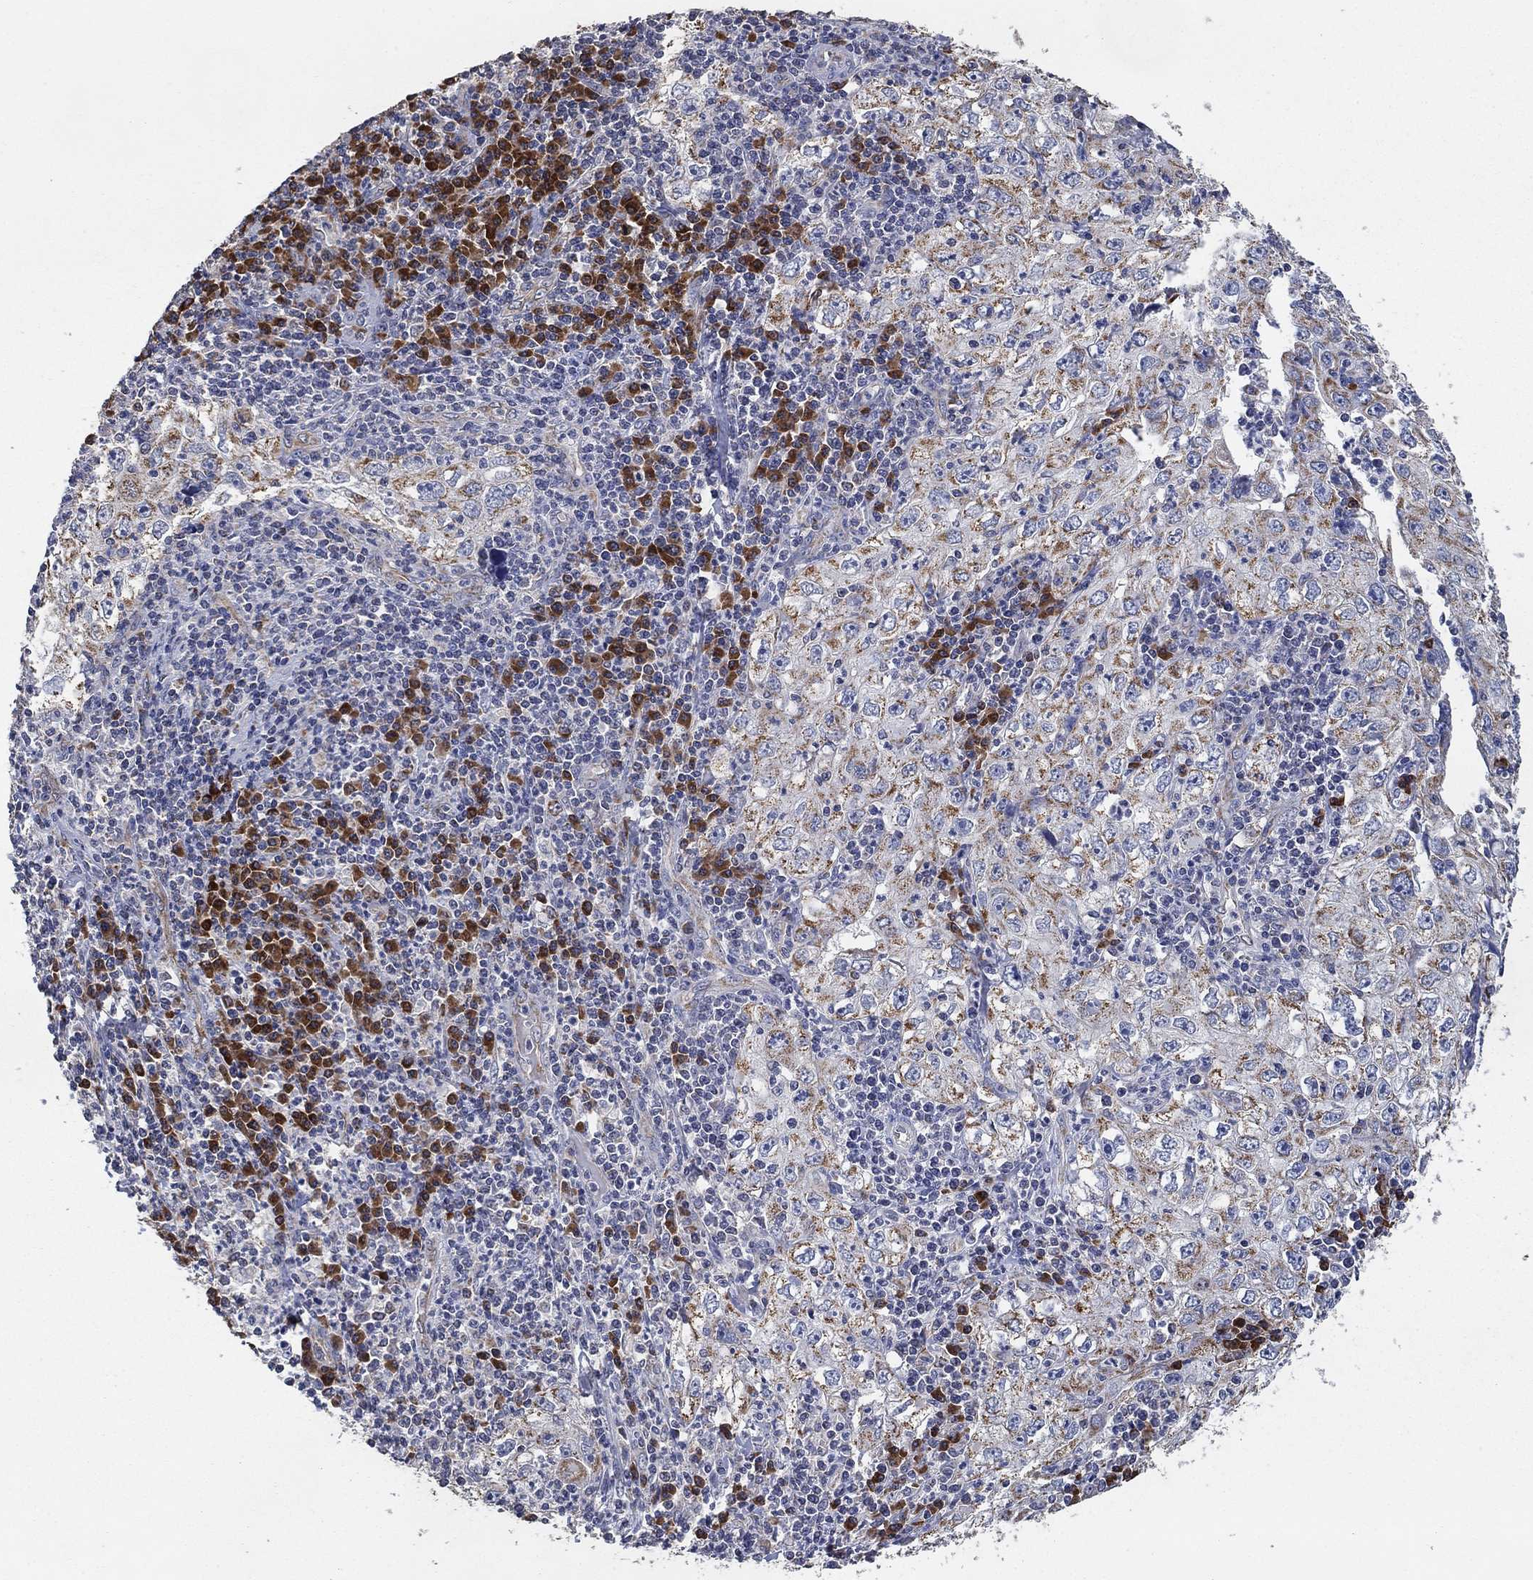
{"staining": {"intensity": "moderate", "quantity": "25%-75%", "location": "cytoplasmic/membranous"}, "tissue": "cervical cancer", "cell_type": "Tumor cells", "image_type": "cancer", "snomed": [{"axis": "morphology", "description": "Squamous cell carcinoma, NOS"}, {"axis": "topography", "description": "Cervix"}], "caption": "A photomicrograph of cervical cancer stained for a protein shows moderate cytoplasmic/membranous brown staining in tumor cells. (Stains: DAB (3,3'-diaminobenzidine) in brown, nuclei in blue, Microscopy: brightfield microscopy at high magnification).", "gene": "HID1", "patient": {"sex": "female", "age": 24}}